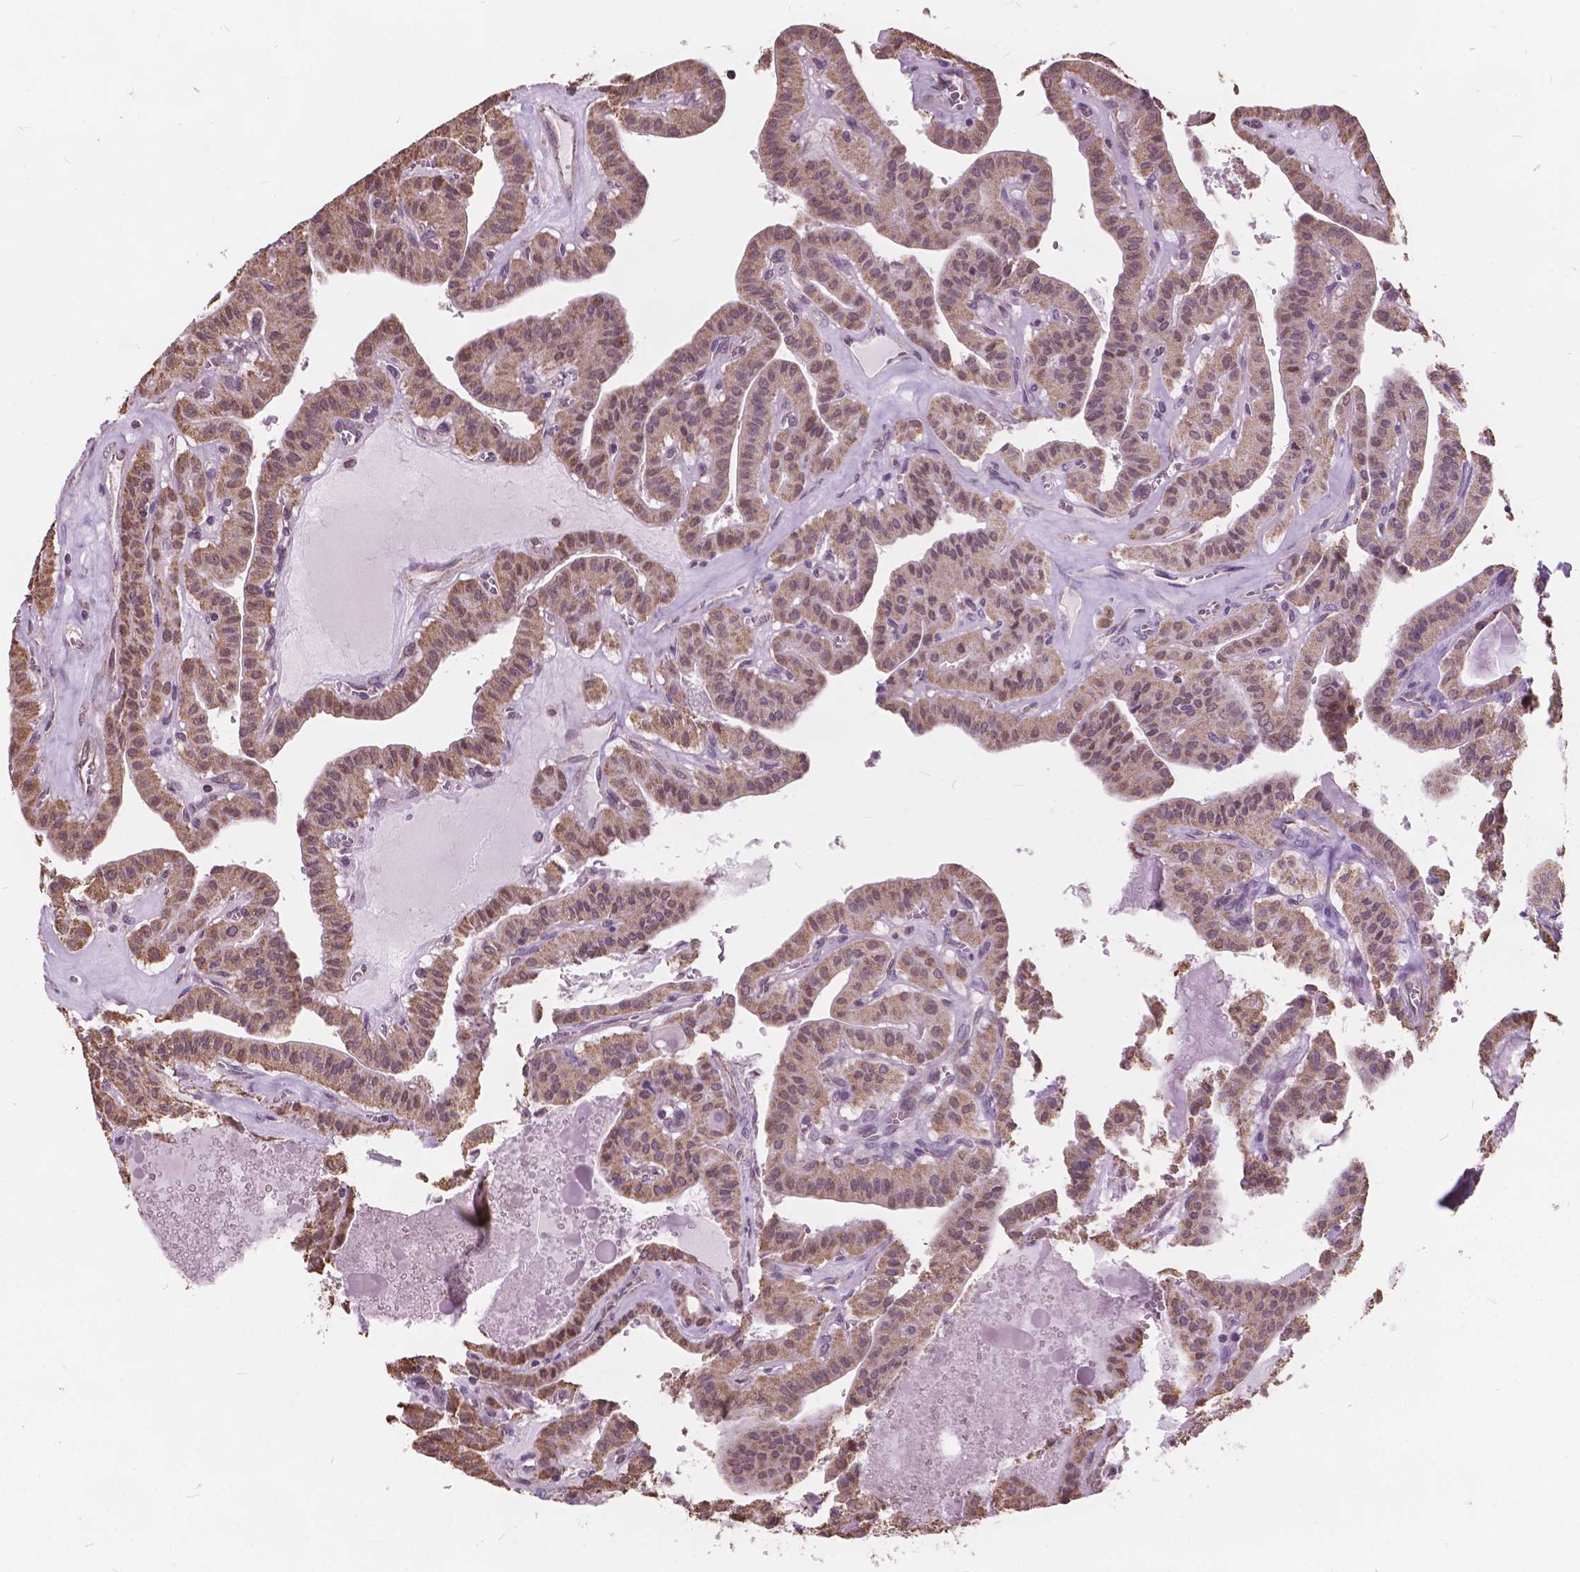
{"staining": {"intensity": "moderate", "quantity": ">75%", "location": "cytoplasmic/membranous"}, "tissue": "thyroid cancer", "cell_type": "Tumor cells", "image_type": "cancer", "snomed": [{"axis": "morphology", "description": "Papillary adenocarcinoma, NOS"}, {"axis": "topography", "description": "Thyroid gland"}], "caption": "This histopathology image reveals immunohistochemistry staining of human papillary adenocarcinoma (thyroid), with medium moderate cytoplasmic/membranous staining in about >75% of tumor cells.", "gene": "SCOC", "patient": {"sex": "male", "age": 52}}